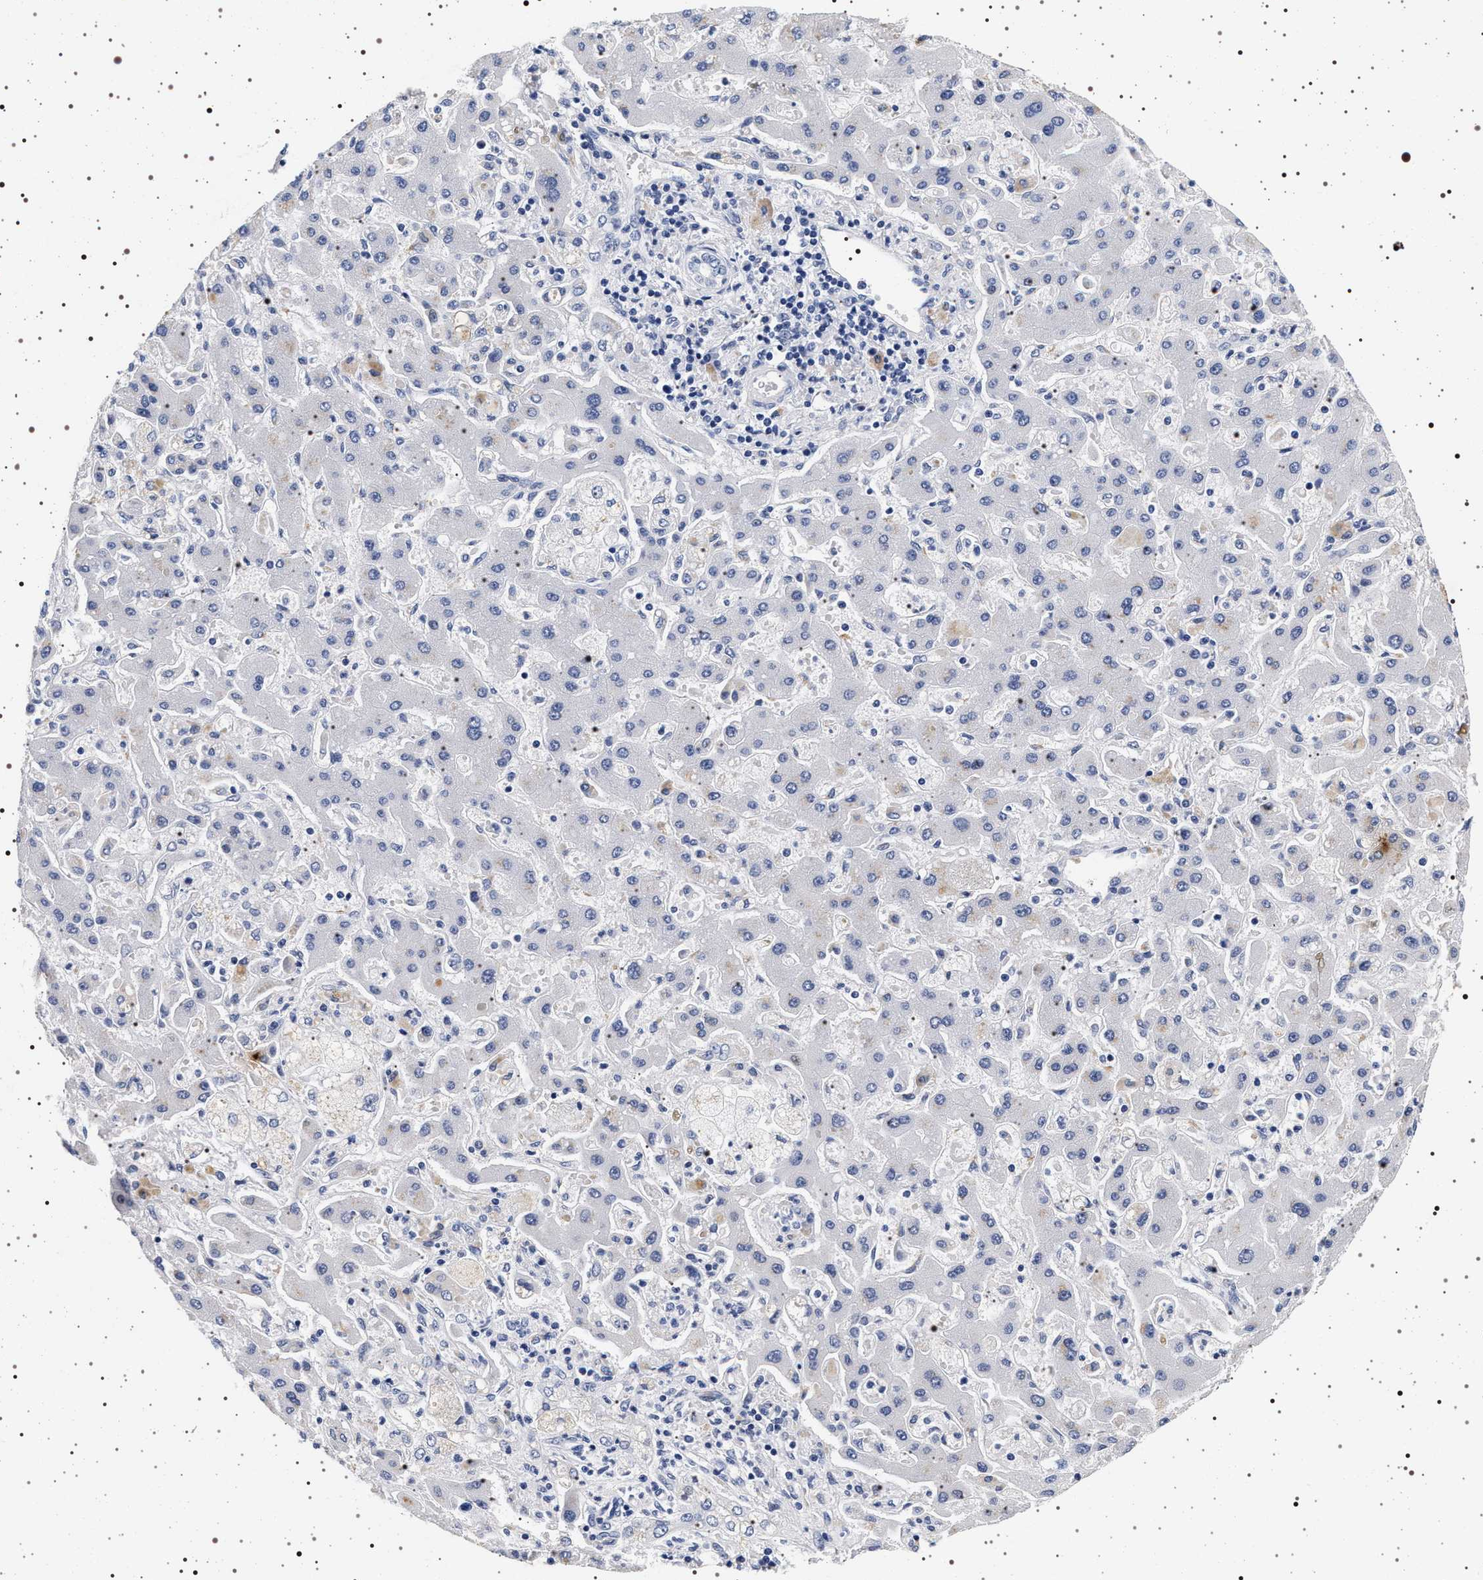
{"staining": {"intensity": "negative", "quantity": "none", "location": "none"}, "tissue": "liver cancer", "cell_type": "Tumor cells", "image_type": "cancer", "snomed": [{"axis": "morphology", "description": "Cholangiocarcinoma"}, {"axis": "topography", "description": "Liver"}], "caption": "The image exhibits no staining of tumor cells in liver cancer (cholangiocarcinoma).", "gene": "MAPK10", "patient": {"sex": "male", "age": 50}}